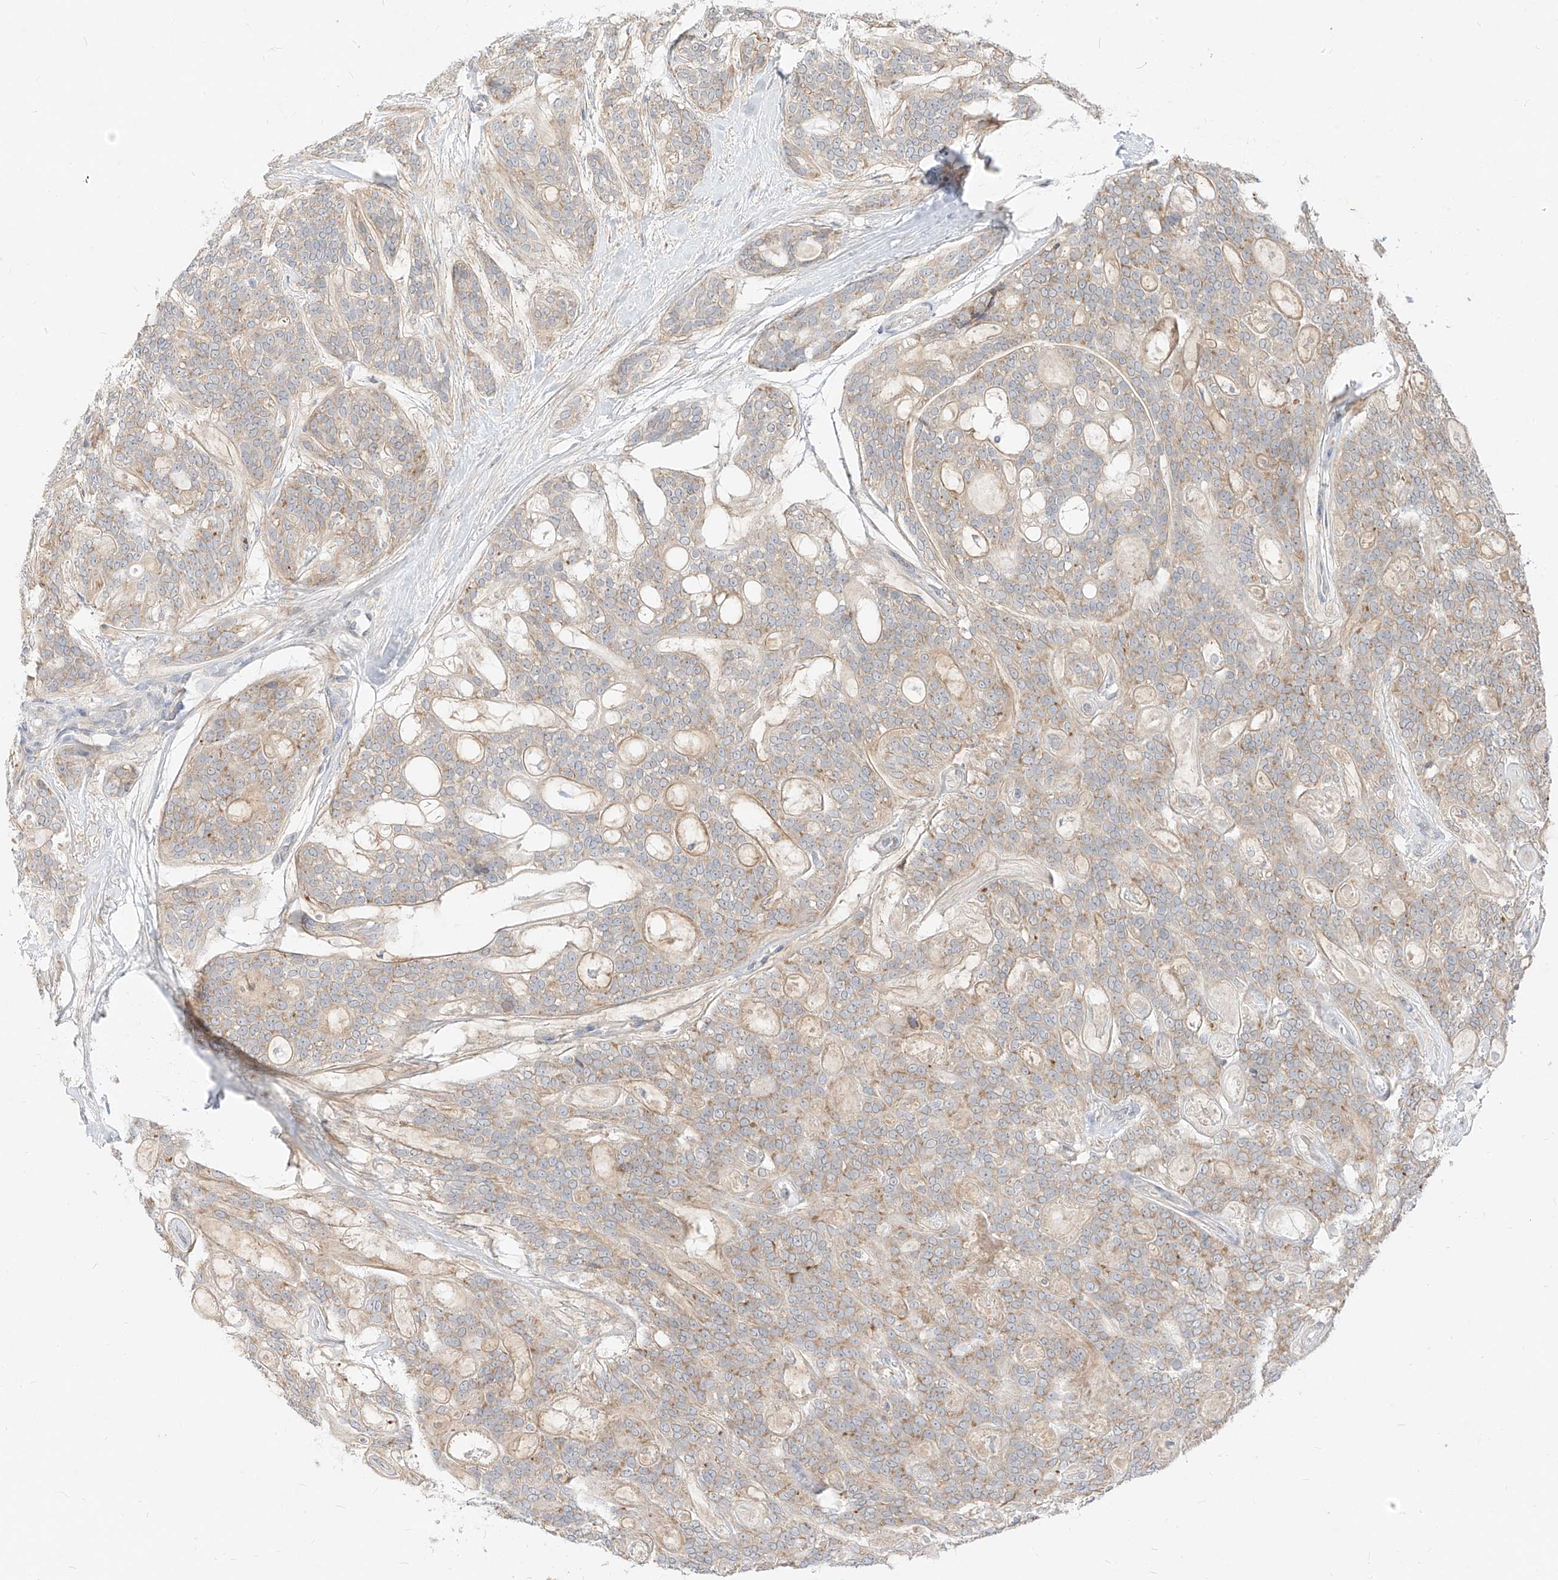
{"staining": {"intensity": "weak", "quantity": "<25%", "location": "cytoplasmic/membranous"}, "tissue": "head and neck cancer", "cell_type": "Tumor cells", "image_type": "cancer", "snomed": [{"axis": "morphology", "description": "Adenocarcinoma, NOS"}, {"axis": "topography", "description": "Head-Neck"}], "caption": "Immunohistochemistry image of adenocarcinoma (head and neck) stained for a protein (brown), which demonstrates no expression in tumor cells.", "gene": "STT3A", "patient": {"sex": "male", "age": 66}}